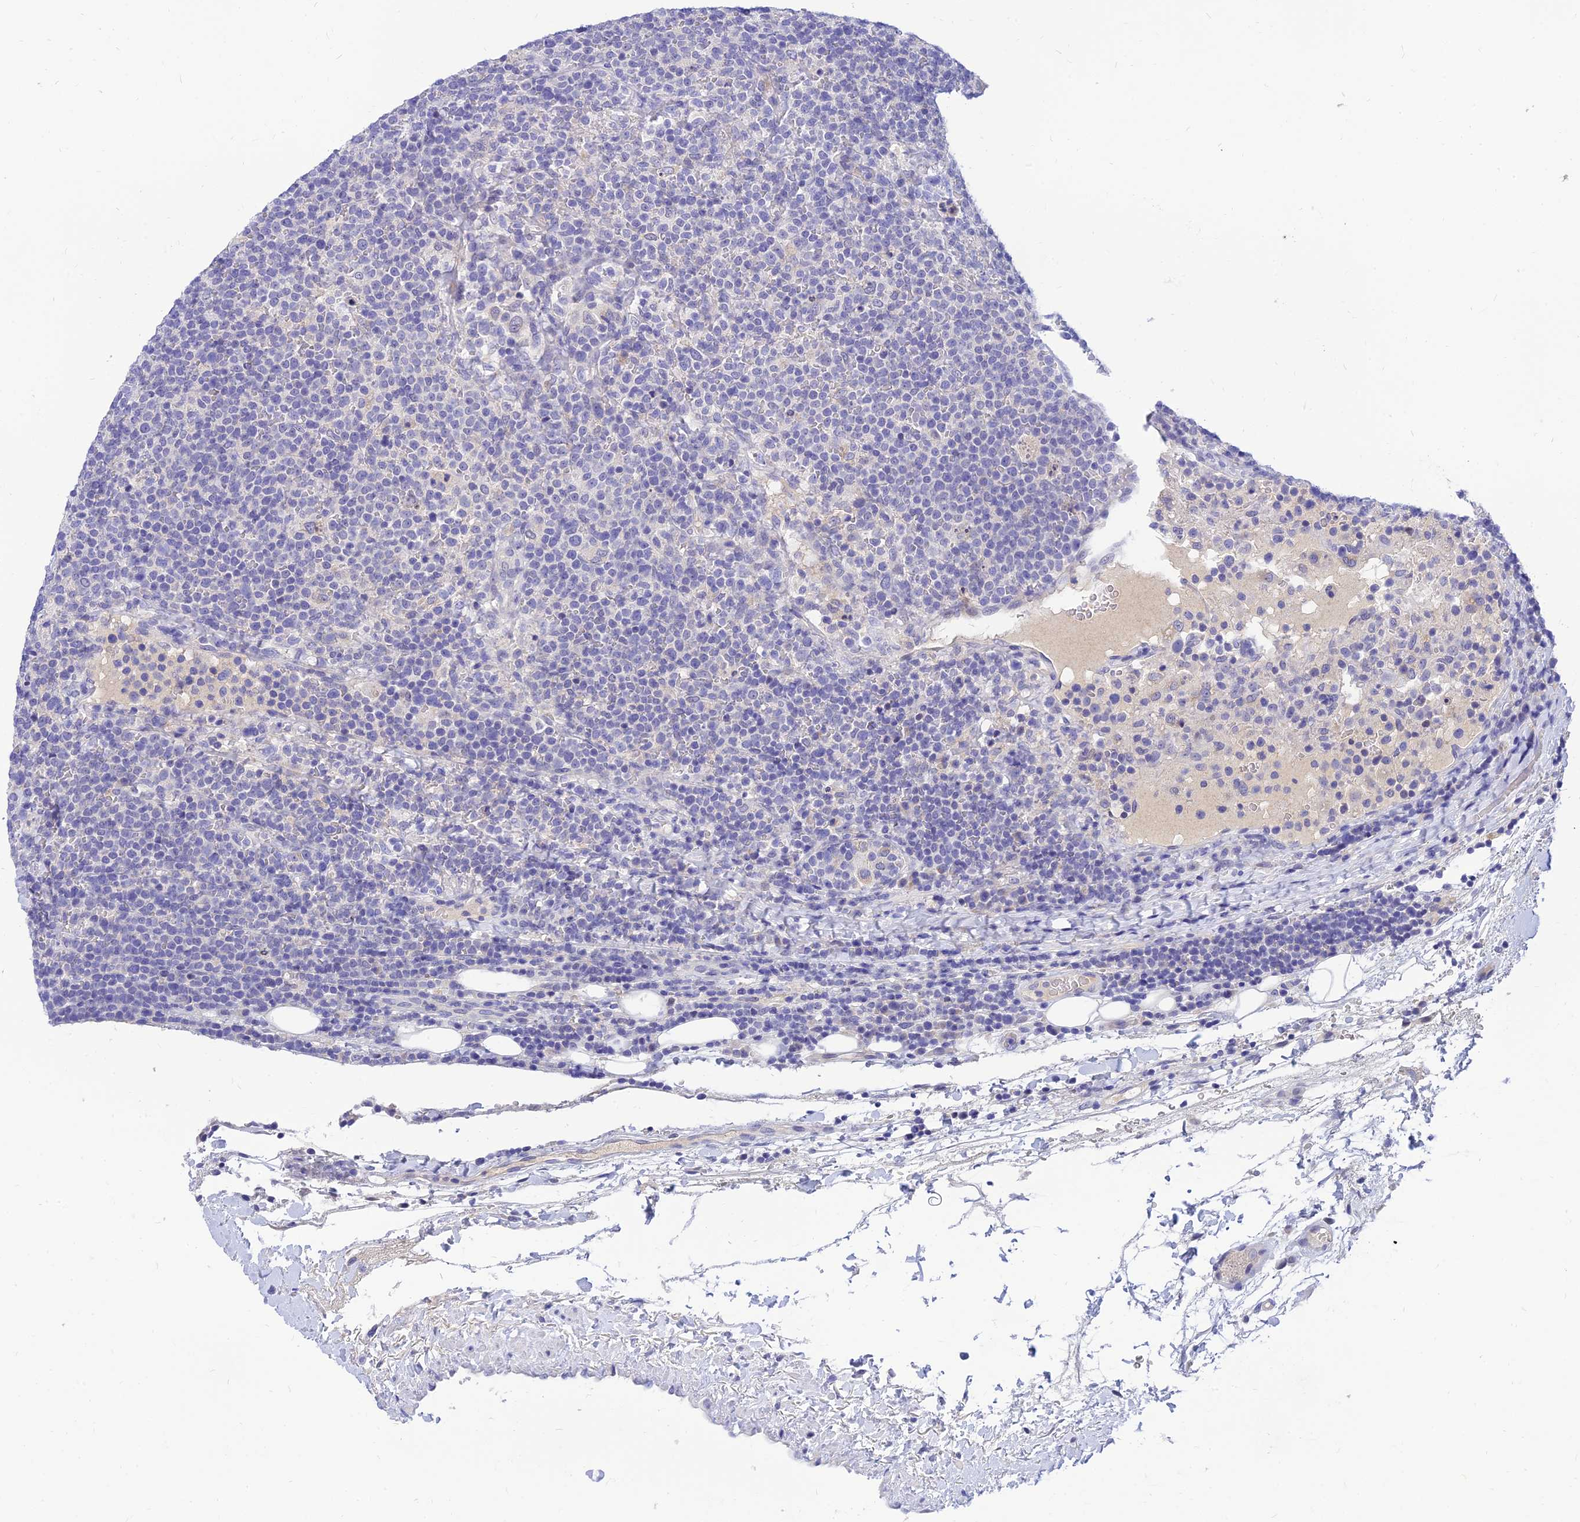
{"staining": {"intensity": "negative", "quantity": "none", "location": "none"}, "tissue": "lymphoma", "cell_type": "Tumor cells", "image_type": "cancer", "snomed": [{"axis": "morphology", "description": "Malignant lymphoma, non-Hodgkin's type, High grade"}, {"axis": "topography", "description": "Lymph node"}], "caption": "DAB immunohistochemical staining of lymphoma demonstrates no significant expression in tumor cells.", "gene": "TMEM161B", "patient": {"sex": "male", "age": 61}}